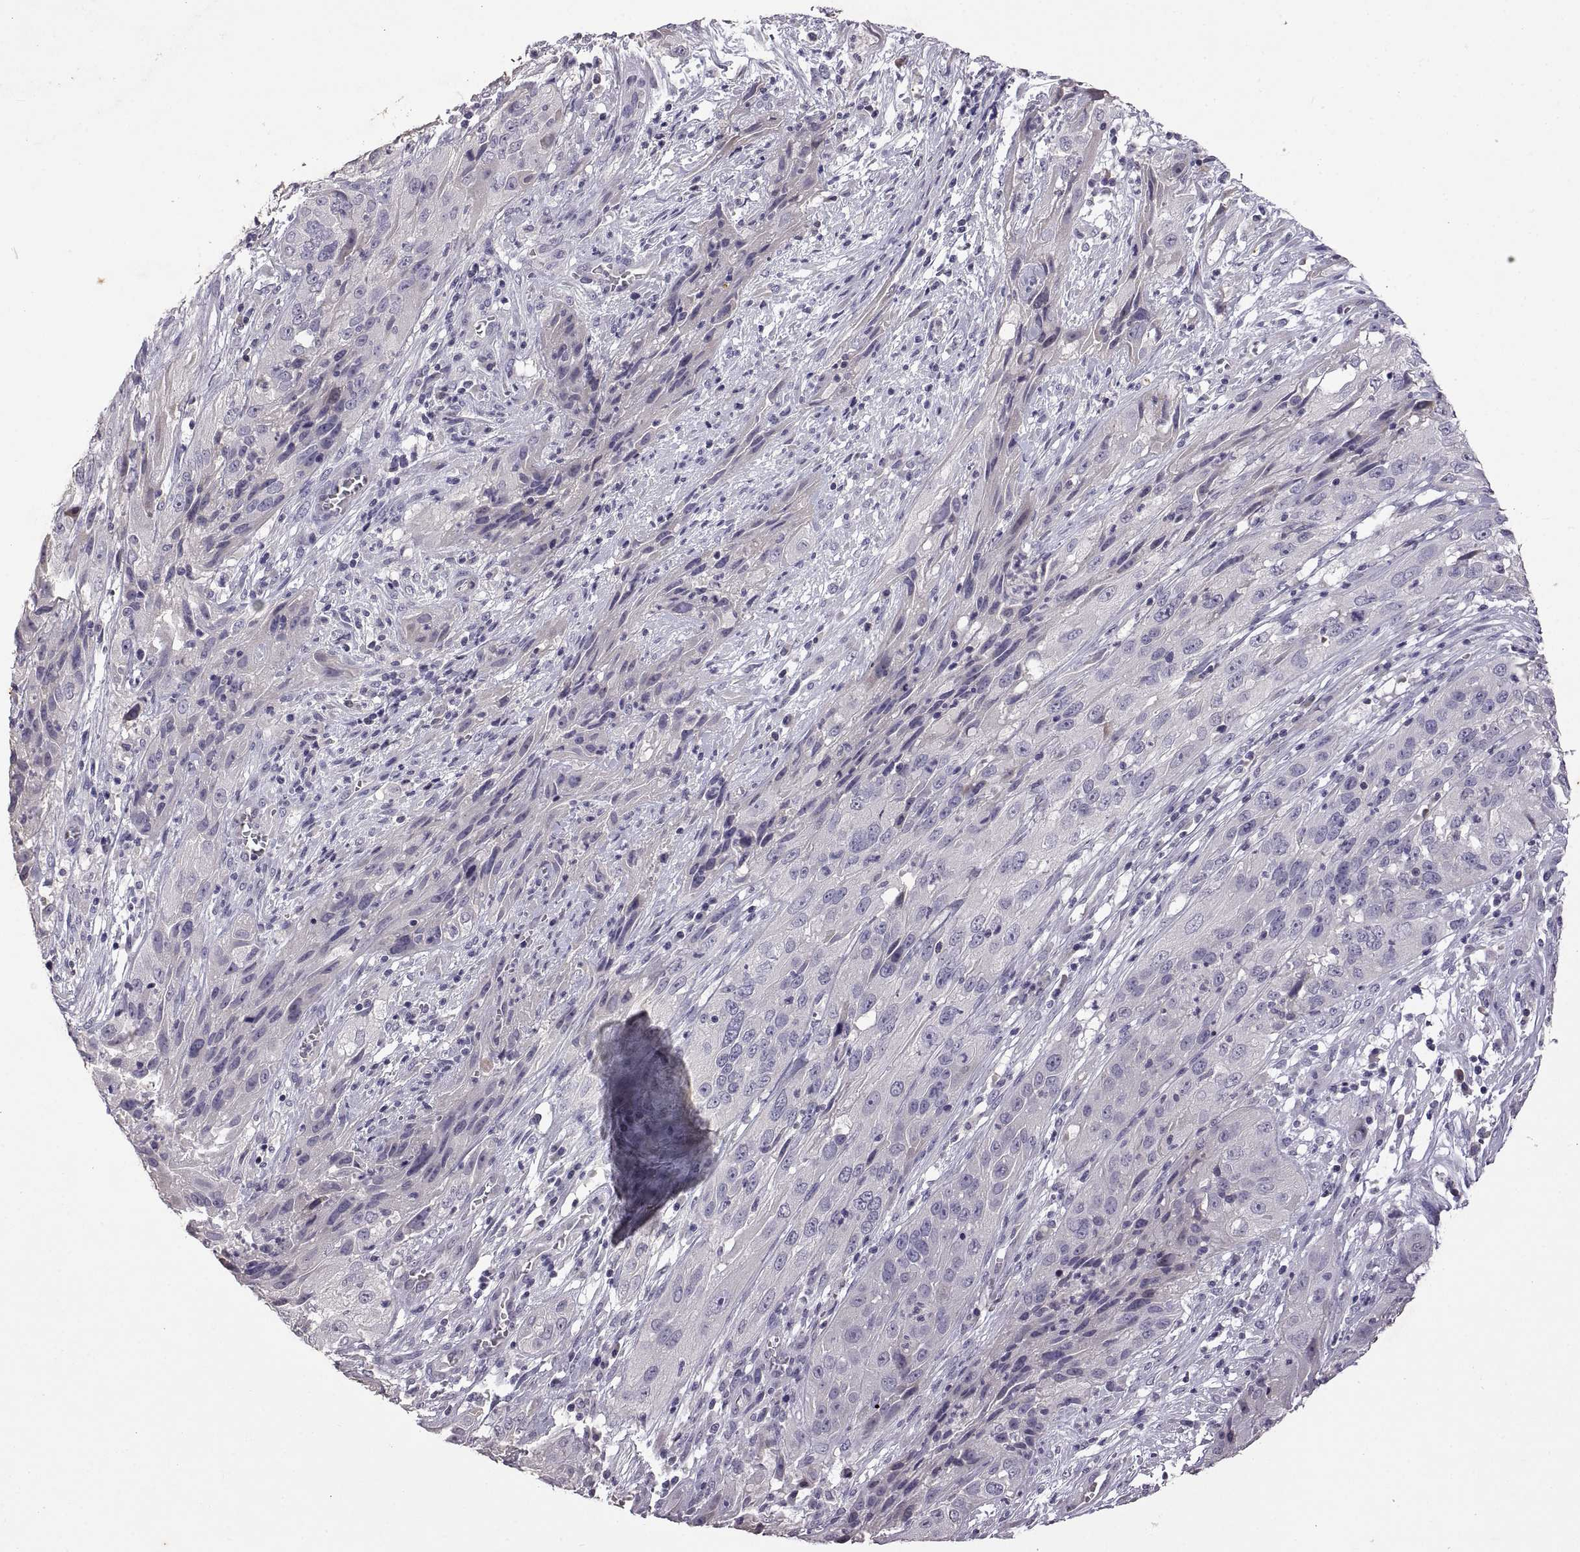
{"staining": {"intensity": "negative", "quantity": "none", "location": "none"}, "tissue": "cervical cancer", "cell_type": "Tumor cells", "image_type": "cancer", "snomed": [{"axis": "morphology", "description": "Squamous cell carcinoma, NOS"}, {"axis": "topography", "description": "Cervix"}], "caption": "This is an immunohistochemistry (IHC) histopathology image of human cervical squamous cell carcinoma. There is no expression in tumor cells.", "gene": "DEFB136", "patient": {"sex": "female", "age": 32}}